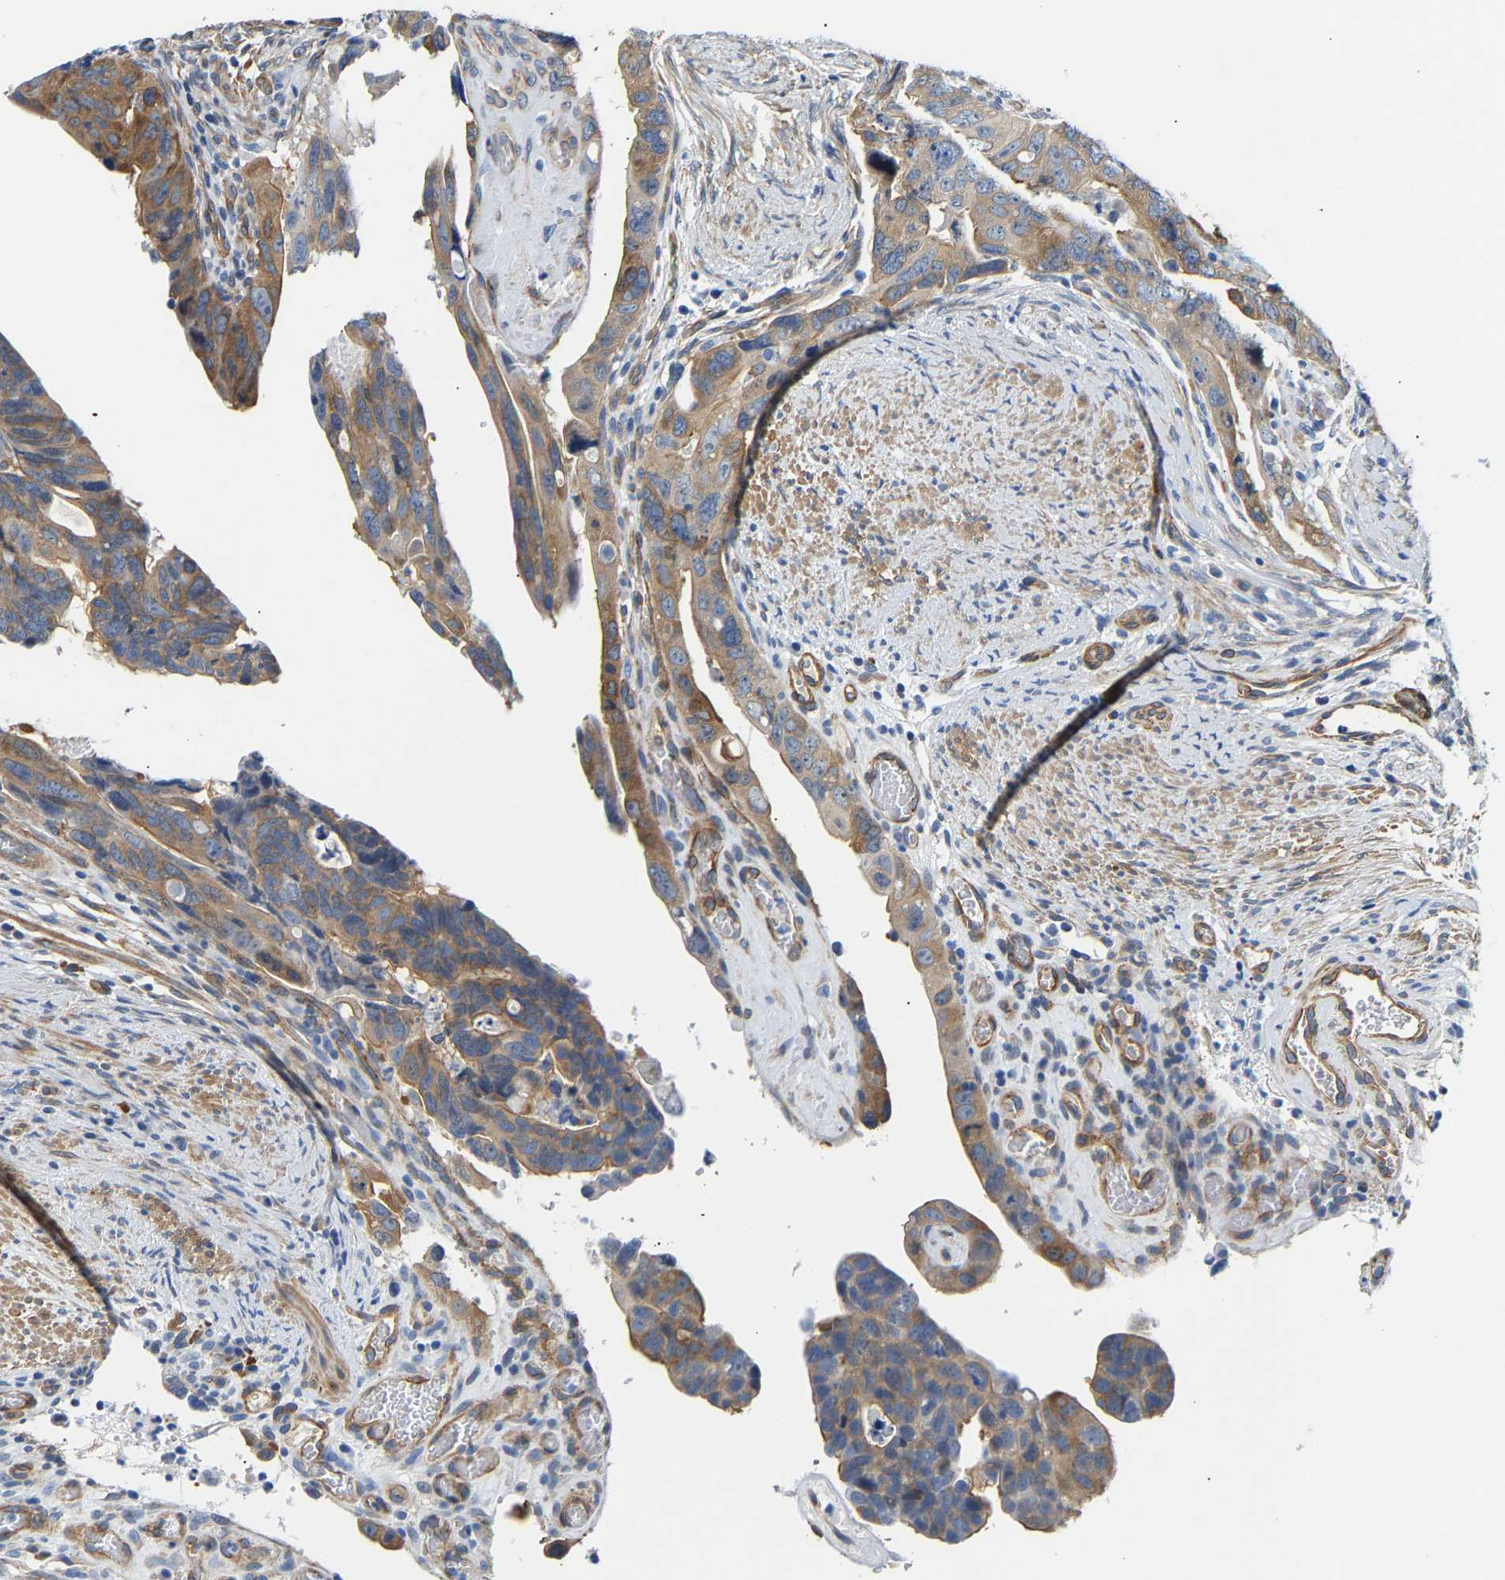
{"staining": {"intensity": "moderate", "quantity": "<25%", "location": "cytoplasmic/membranous"}, "tissue": "colorectal cancer", "cell_type": "Tumor cells", "image_type": "cancer", "snomed": [{"axis": "morphology", "description": "Adenocarcinoma, NOS"}, {"axis": "topography", "description": "Rectum"}], "caption": "This is a micrograph of IHC staining of colorectal adenocarcinoma, which shows moderate positivity in the cytoplasmic/membranous of tumor cells.", "gene": "PAWR", "patient": {"sex": "male", "age": 53}}